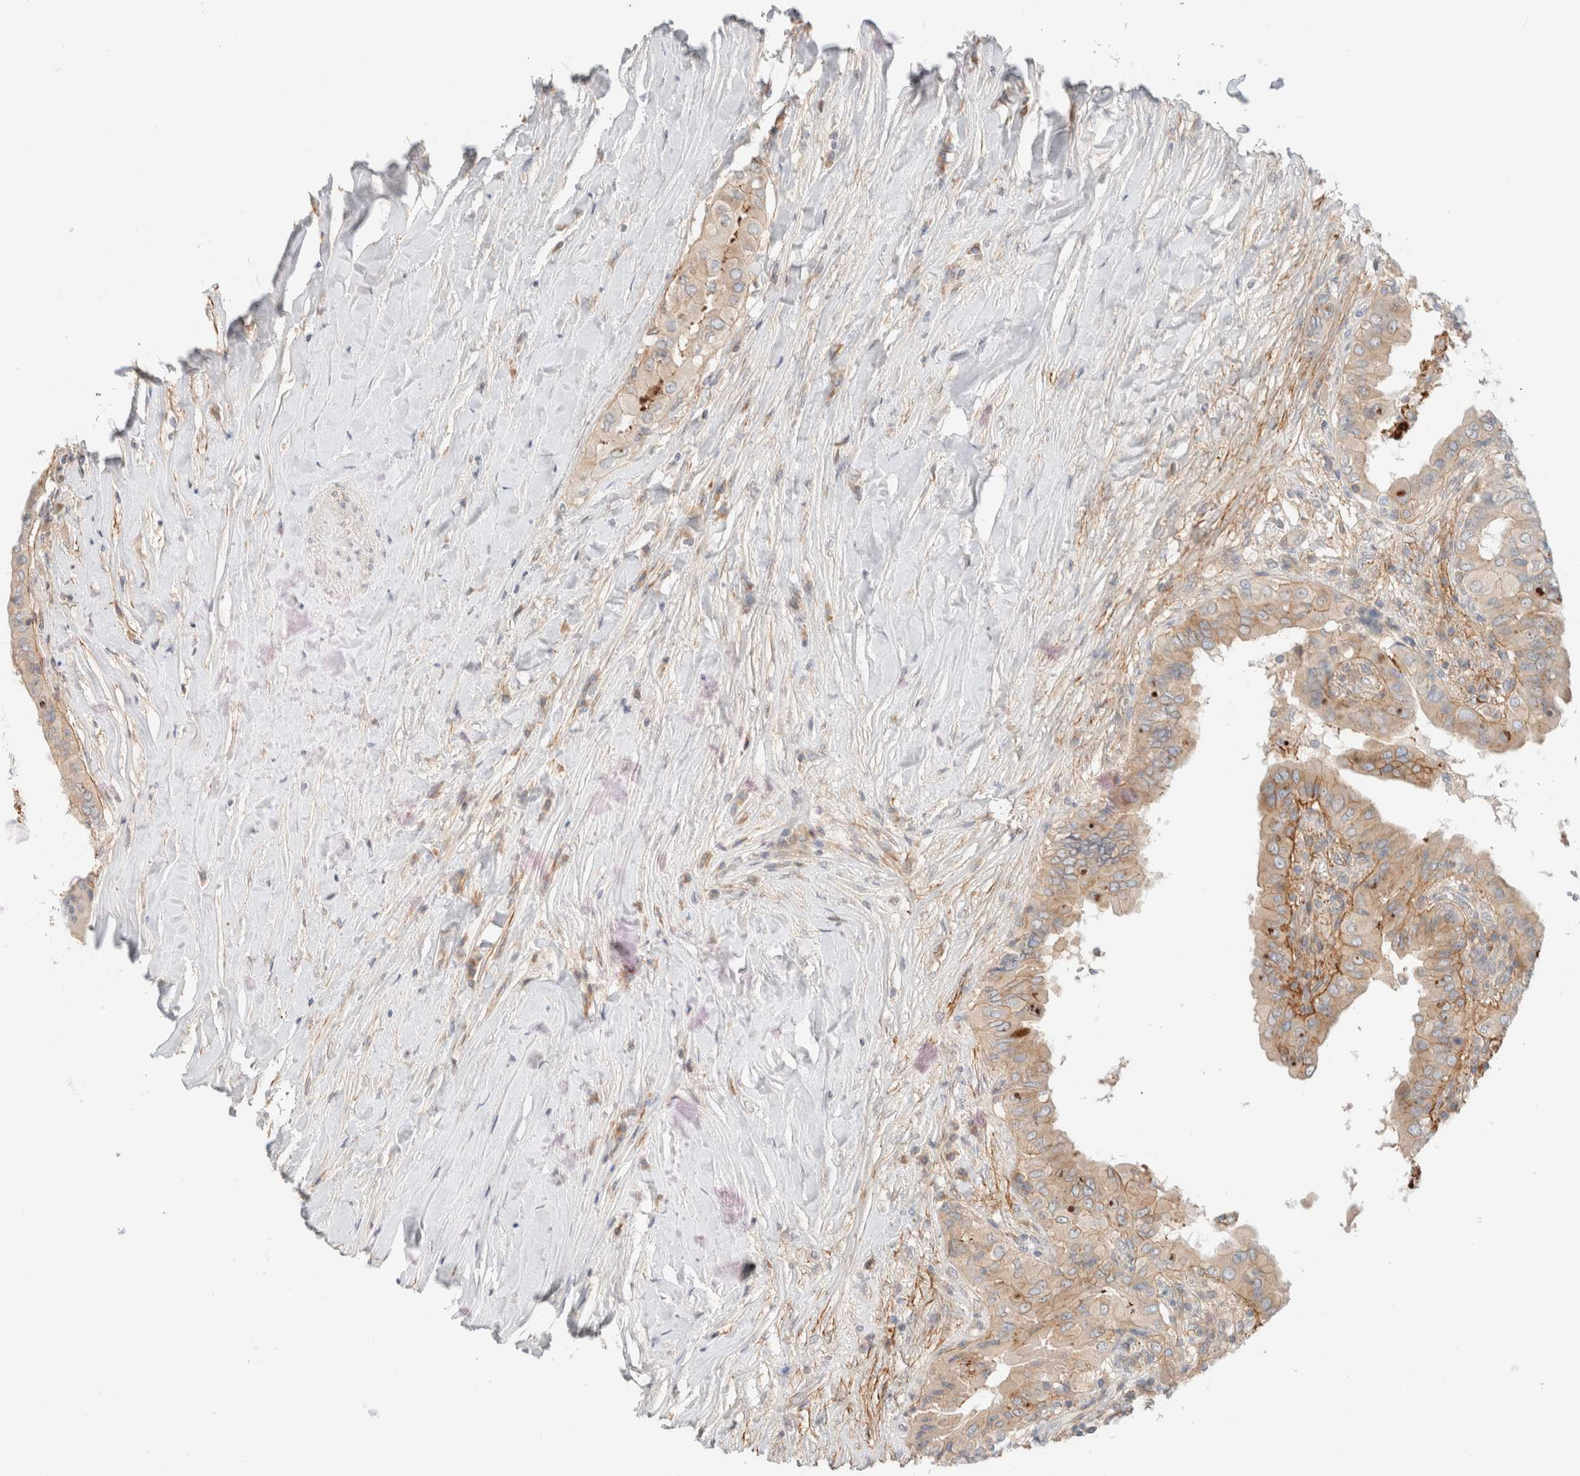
{"staining": {"intensity": "weak", "quantity": ">75%", "location": "cytoplasmic/membranous"}, "tissue": "thyroid cancer", "cell_type": "Tumor cells", "image_type": "cancer", "snomed": [{"axis": "morphology", "description": "Papillary adenocarcinoma, NOS"}, {"axis": "topography", "description": "Thyroid gland"}], "caption": "There is low levels of weak cytoplasmic/membranous positivity in tumor cells of papillary adenocarcinoma (thyroid), as demonstrated by immunohistochemical staining (brown color).", "gene": "MARK3", "patient": {"sex": "male", "age": 33}}